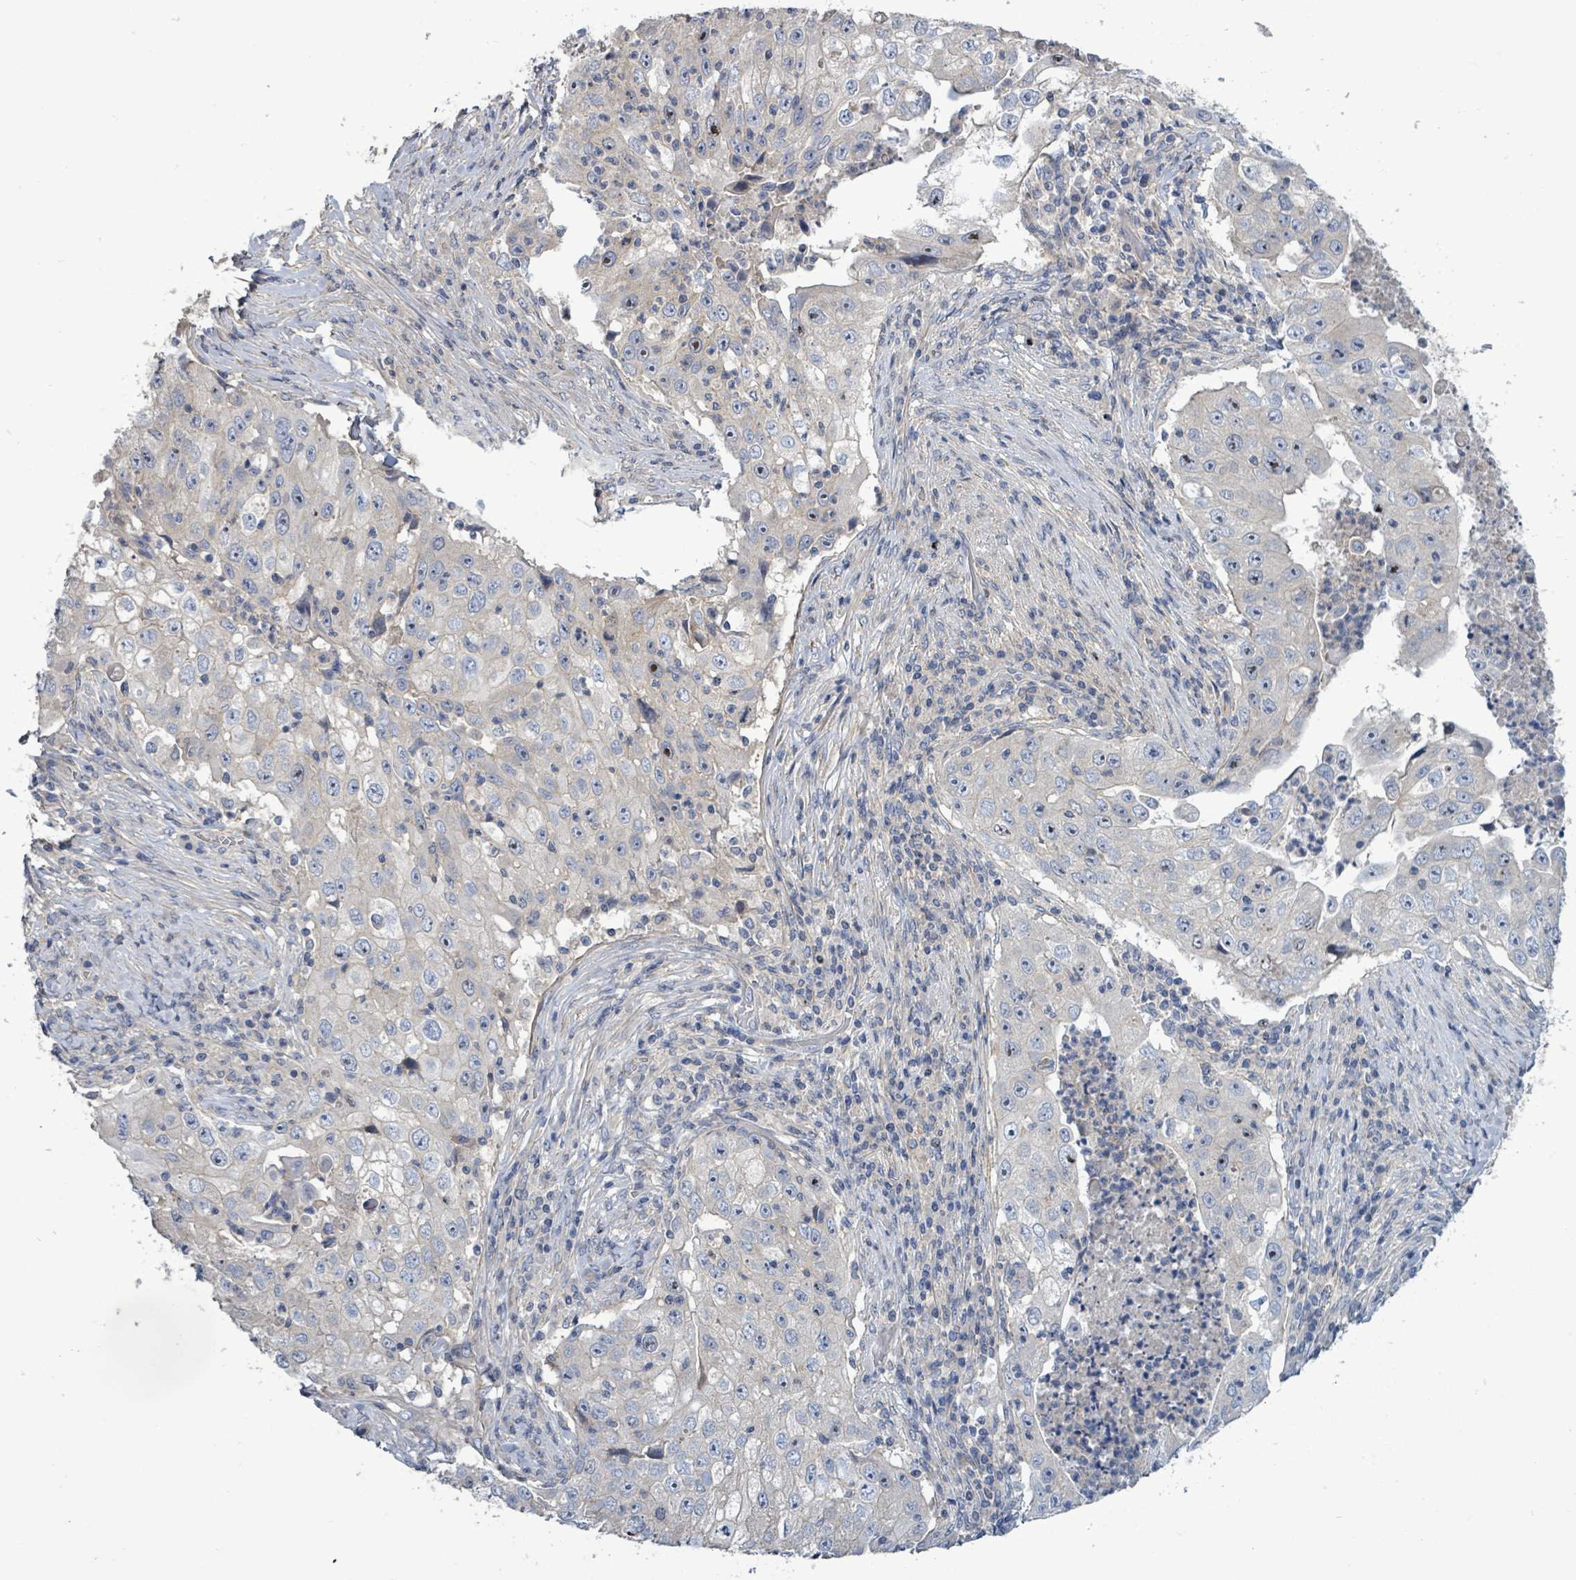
{"staining": {"intensity": "moderate", "quantity": "<25%", "location": "nuclear"}, "tissue": "lung cancer", "cell_type": "Tumor cells", "image_type": "cancer", "snomed": [{"axis": "morphology", "description": "Squamous cell carcinoma, NOS"}, {"axis": "topography", "description": "Lung"}], "caption": "IHC photomicrograph of neoplastic tissue: human lung squamous cell carcinoma stained using IHC displays low levels of moderate protein expression localized specifically in the nuclear of tumor cells, appearing as a nuclear brown color.", "gene": "KRAS", "patient": {"sex": "male", "age": 64}}